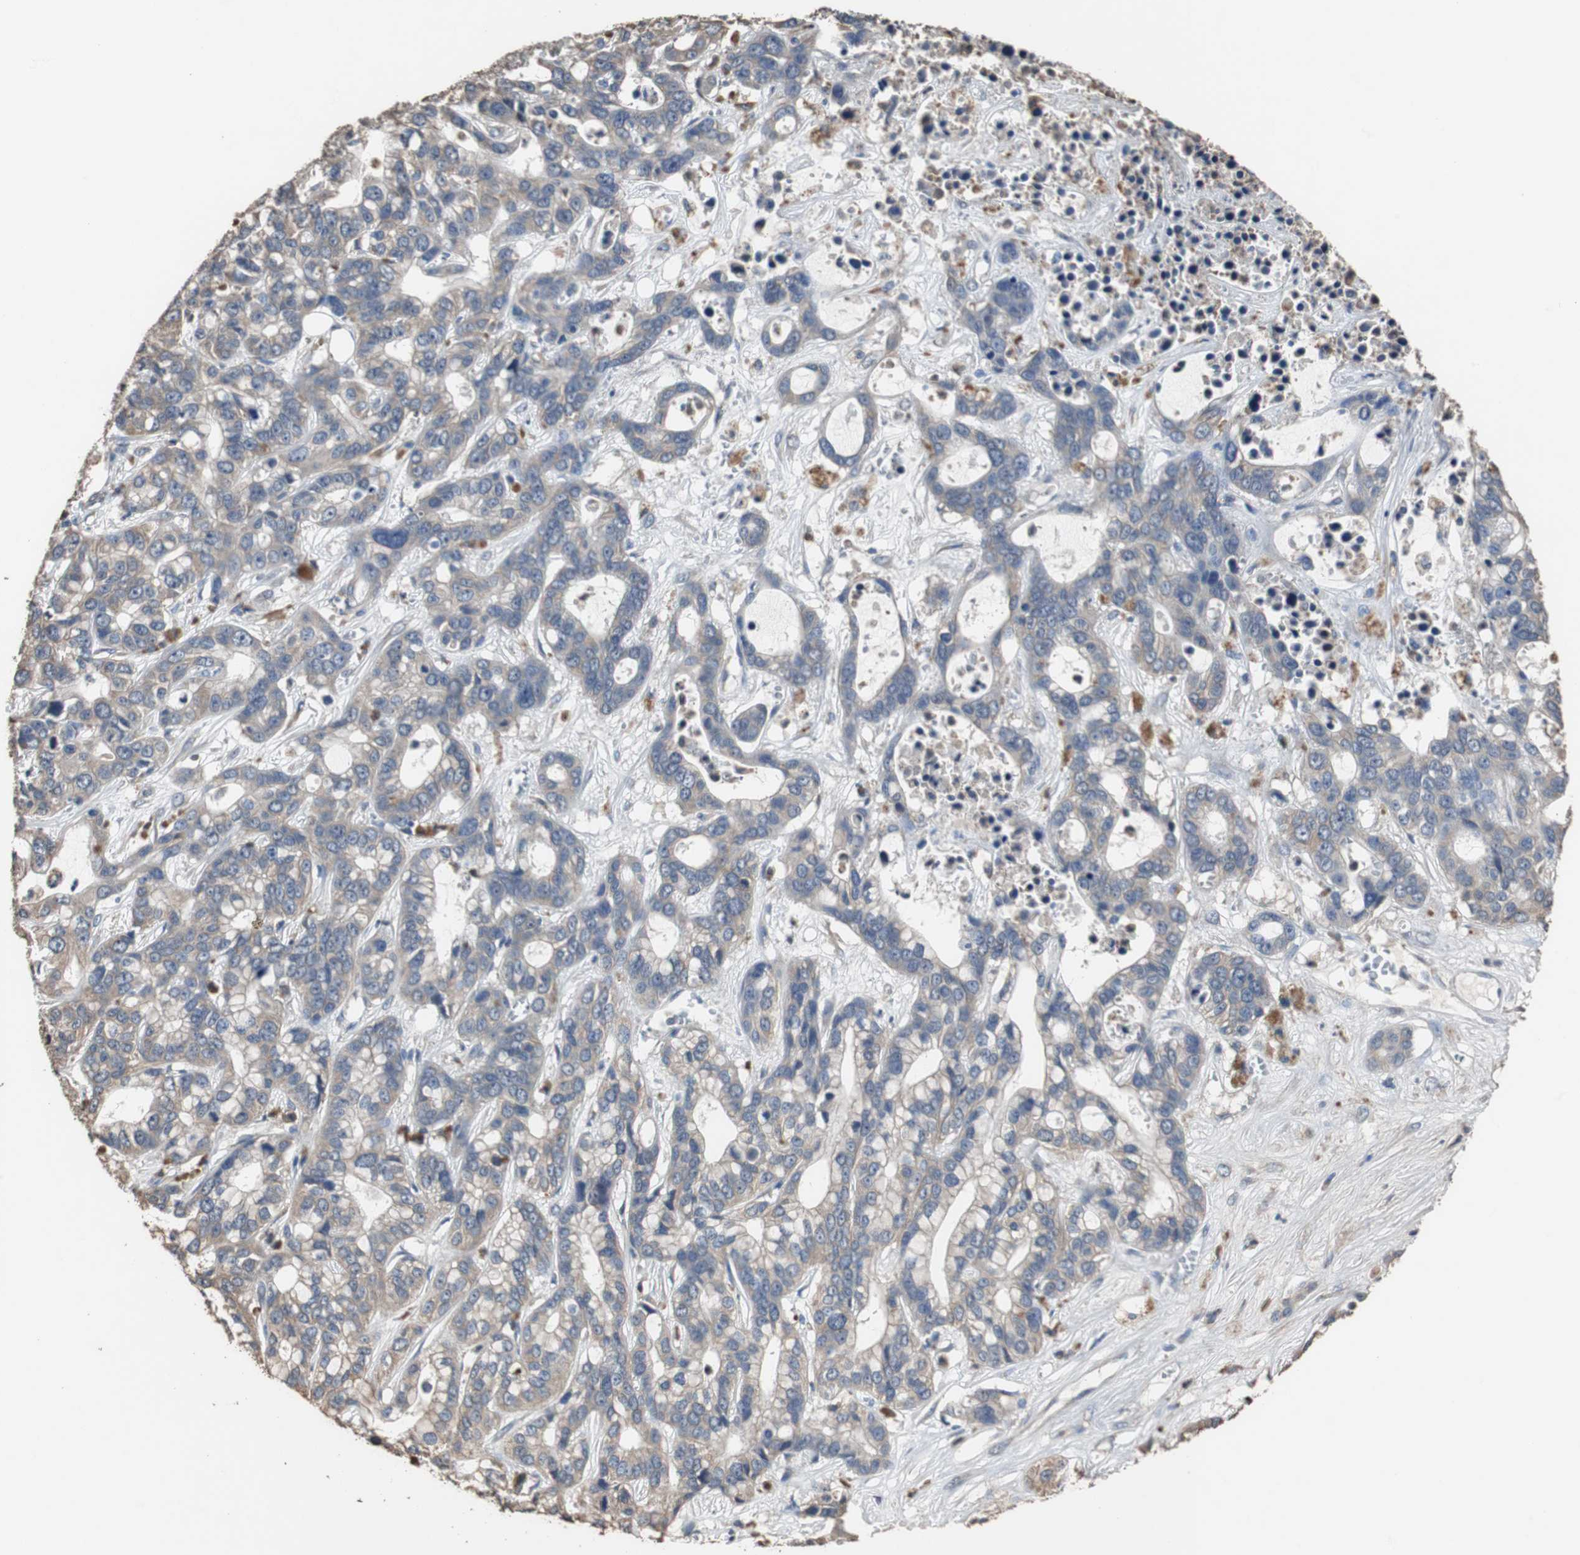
{"staining": {"intensity": "weak", "quantity": "25%-75%", "location": "cytoplasmic/membranous"}, "tissue": "liver cancer", "cell_type": "Tumor cells", "image_type": "cancer", "snomed": [{"axis": "morphology", "description": "Cholangiocarcinoma"}, {"axis": "topography", "description": "Liver"}], "caption": "Immunohistochemical staining of human liver cholangiocarcinoma reveals low levels of weak cytoplasmic/membranous protein positivity in approximately 25%-75% of tumor cells.", "gene": "SCIMP", "patient": {"sex": "female", "age": 65}}